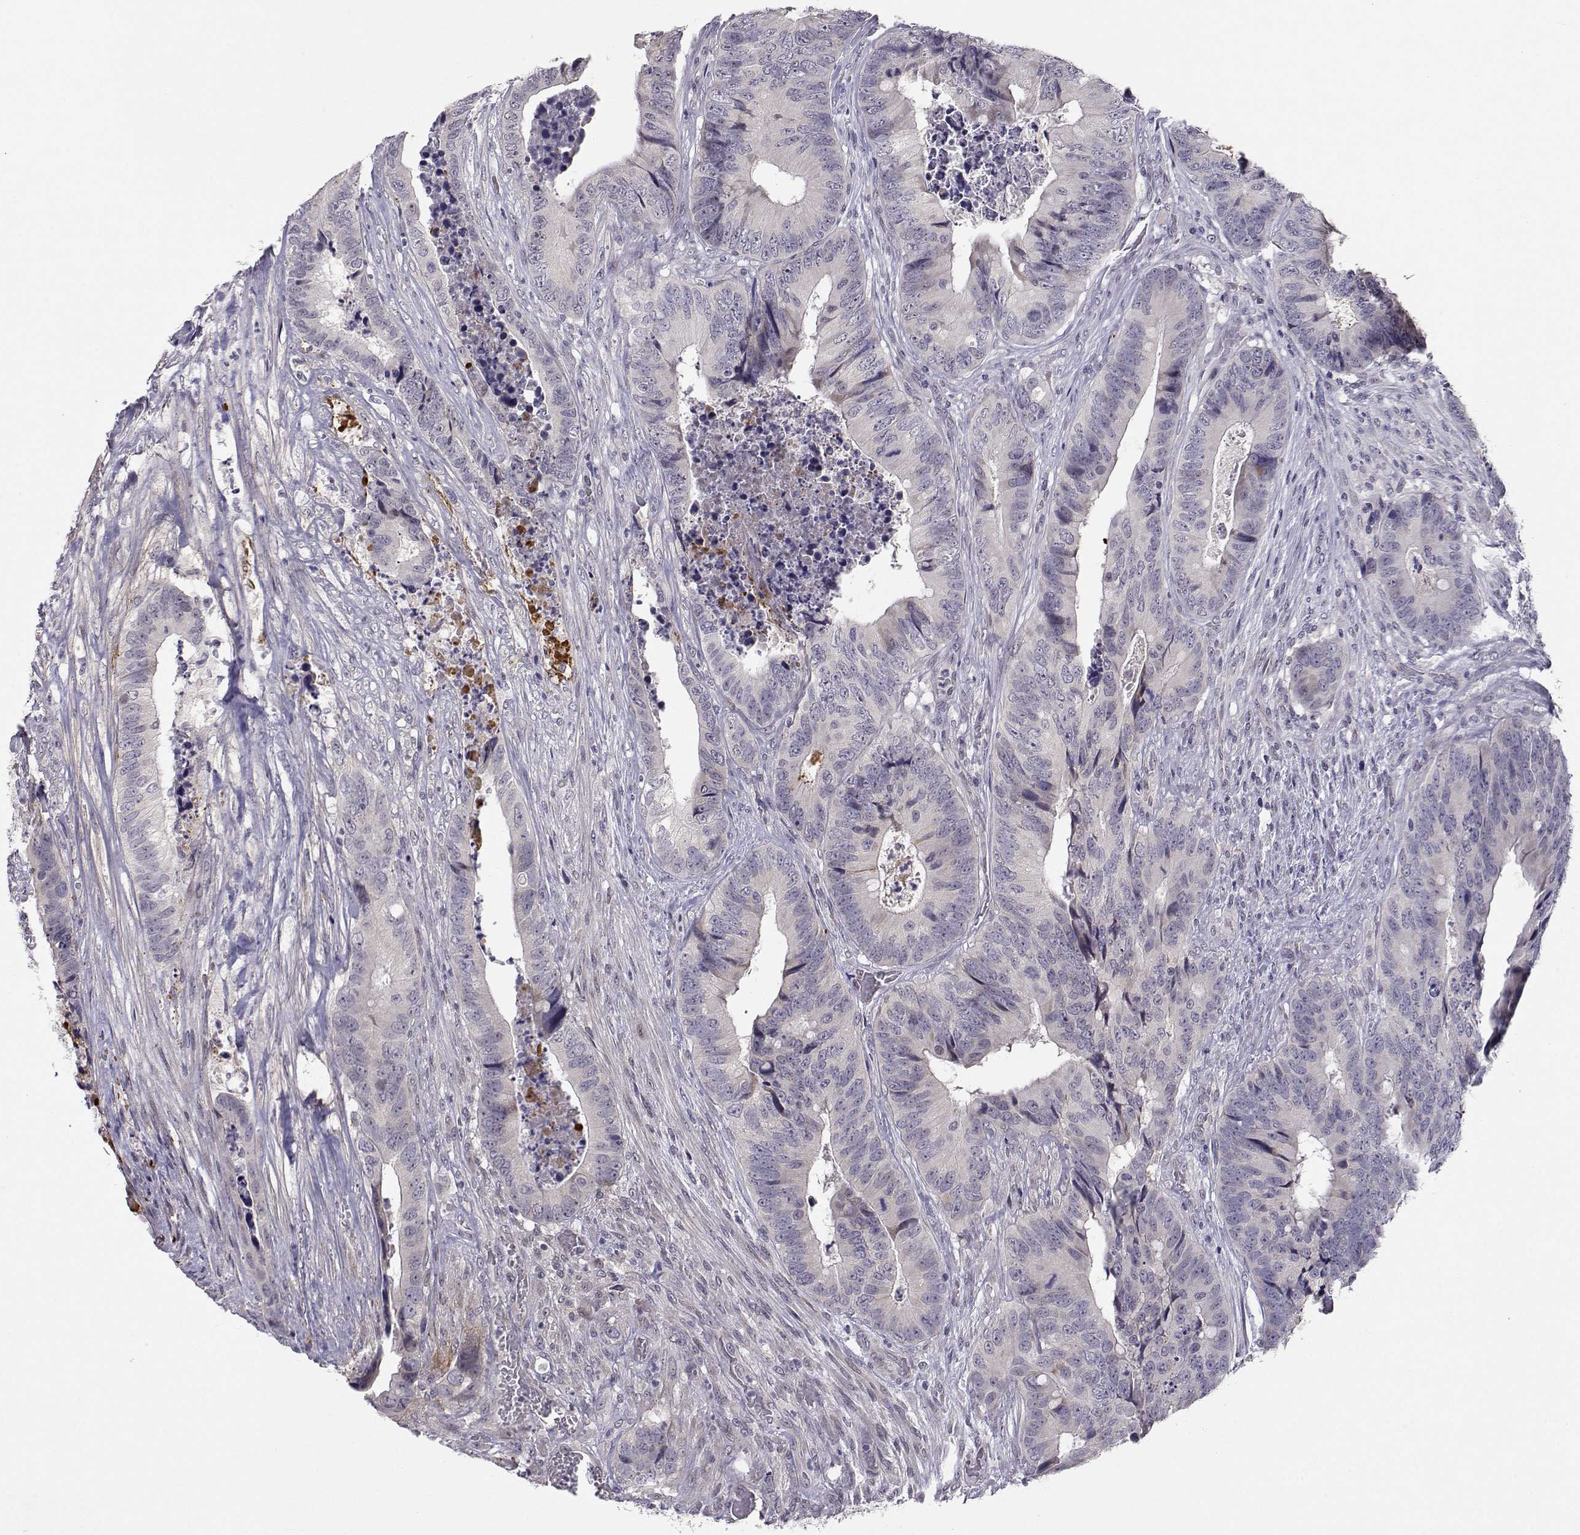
{"staining": {"intensity": "negative", "quantity": "none", "location": "none"}, "tissue": "colorectal cancer", "cell_type": "Tumor cells", "image_type": "cancer", "snomed": [{"axis": "morphology", "description": "Adenocarcinoma, NOS"}, {"axis": "topography", "description": "Colon"}], "caption": "An image of human colorectal adenocarcinoma is negative for staining in tumor cells.", "gene": "SLC6A3", "patient": {"sex": "male", "age": 84}}